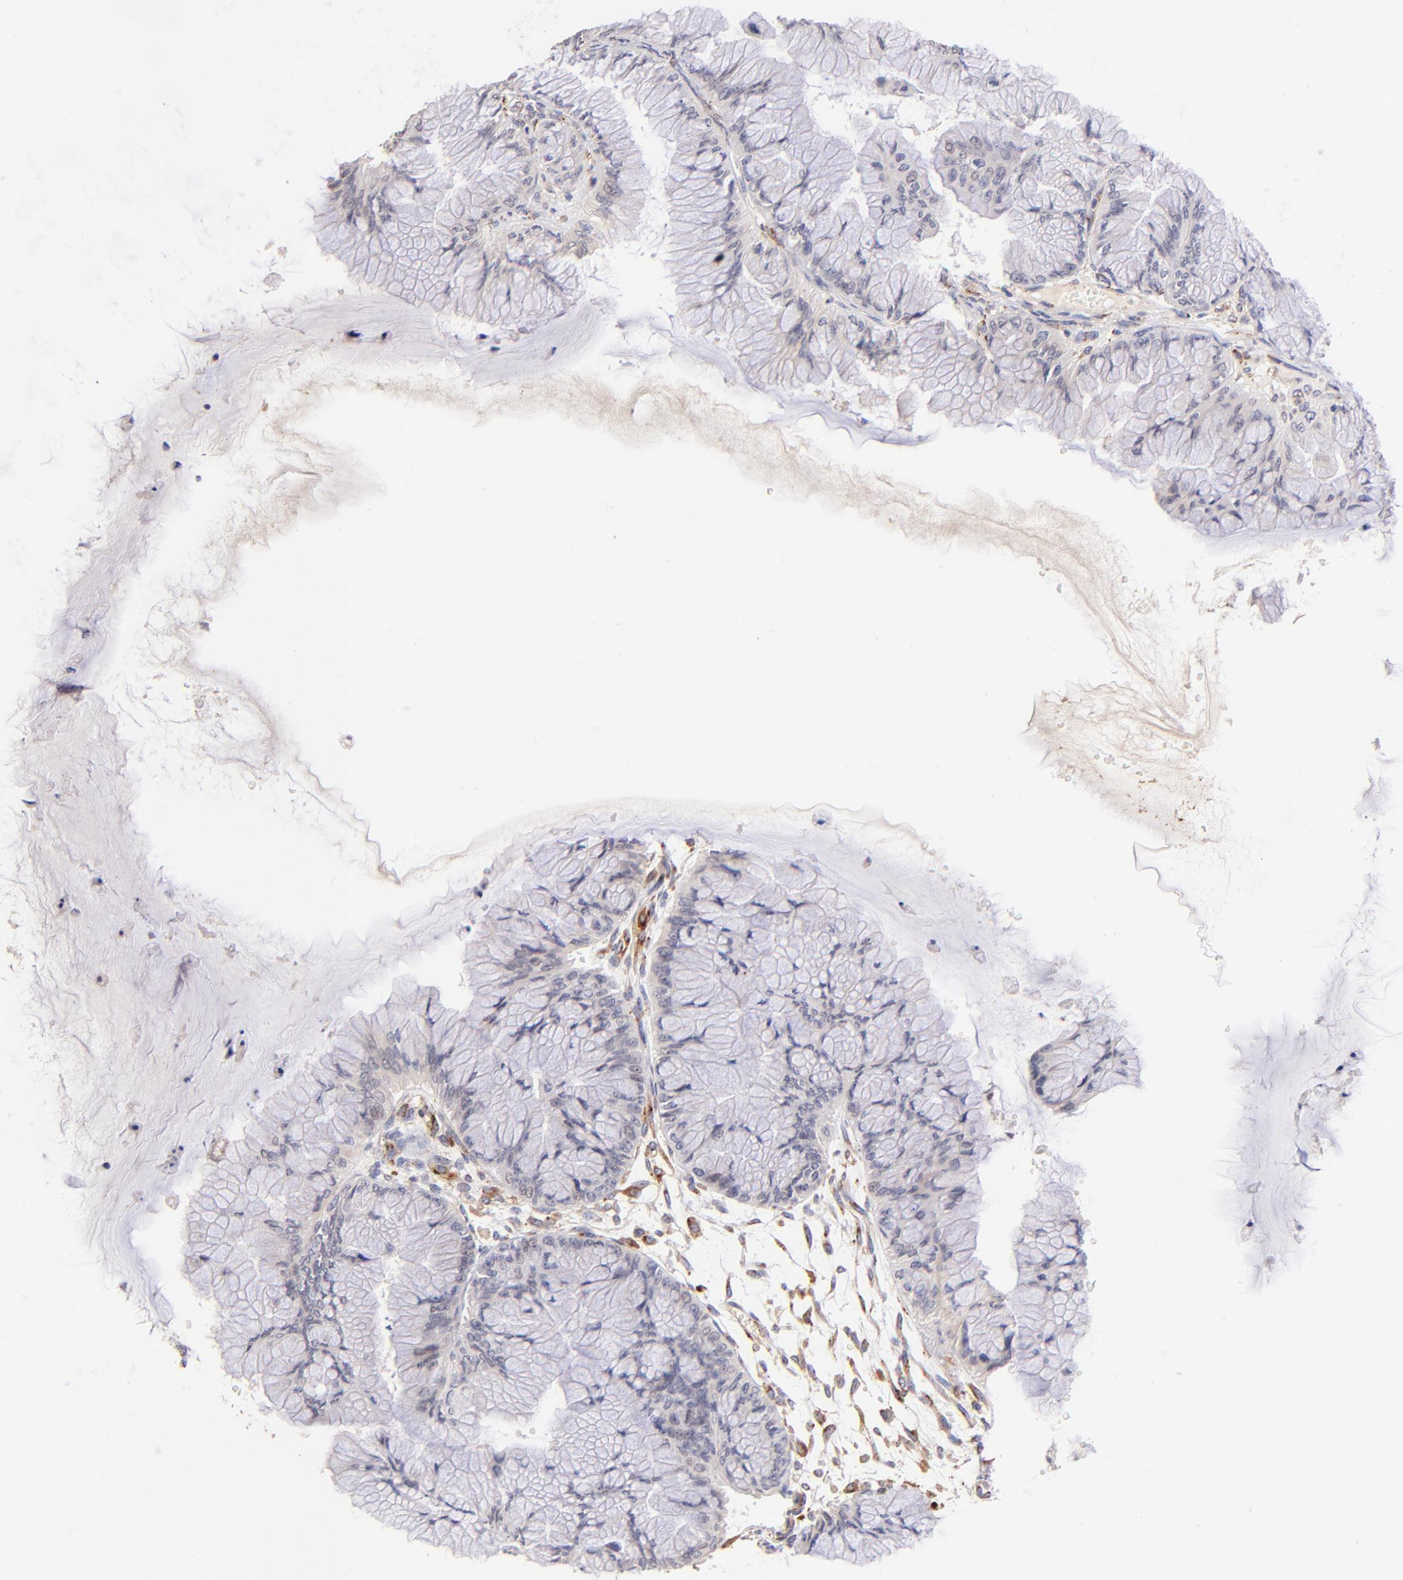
{"staining": {"intensity": "negative", "quantity": "none", "location": "none"}, "tissue": "ovarian cancer", "cell_type": "Tumor cells", "image_type": "cancer", "snomed": [{"axis": "morphology", "description": "Cystadenocarcinoma, mucinous, NOS"}, {"axis": "topography", "description": "Ovary"}], "caption": "DAB immunohistochemical staining of human mucinous cystadenocarcinoma (ovarian) exhibits no significant expression in tumor cells. (IHC, brightfield microscopy, high magnification).", "gene": "SPARC", "patient": {"sex": "female", "age": 63}}